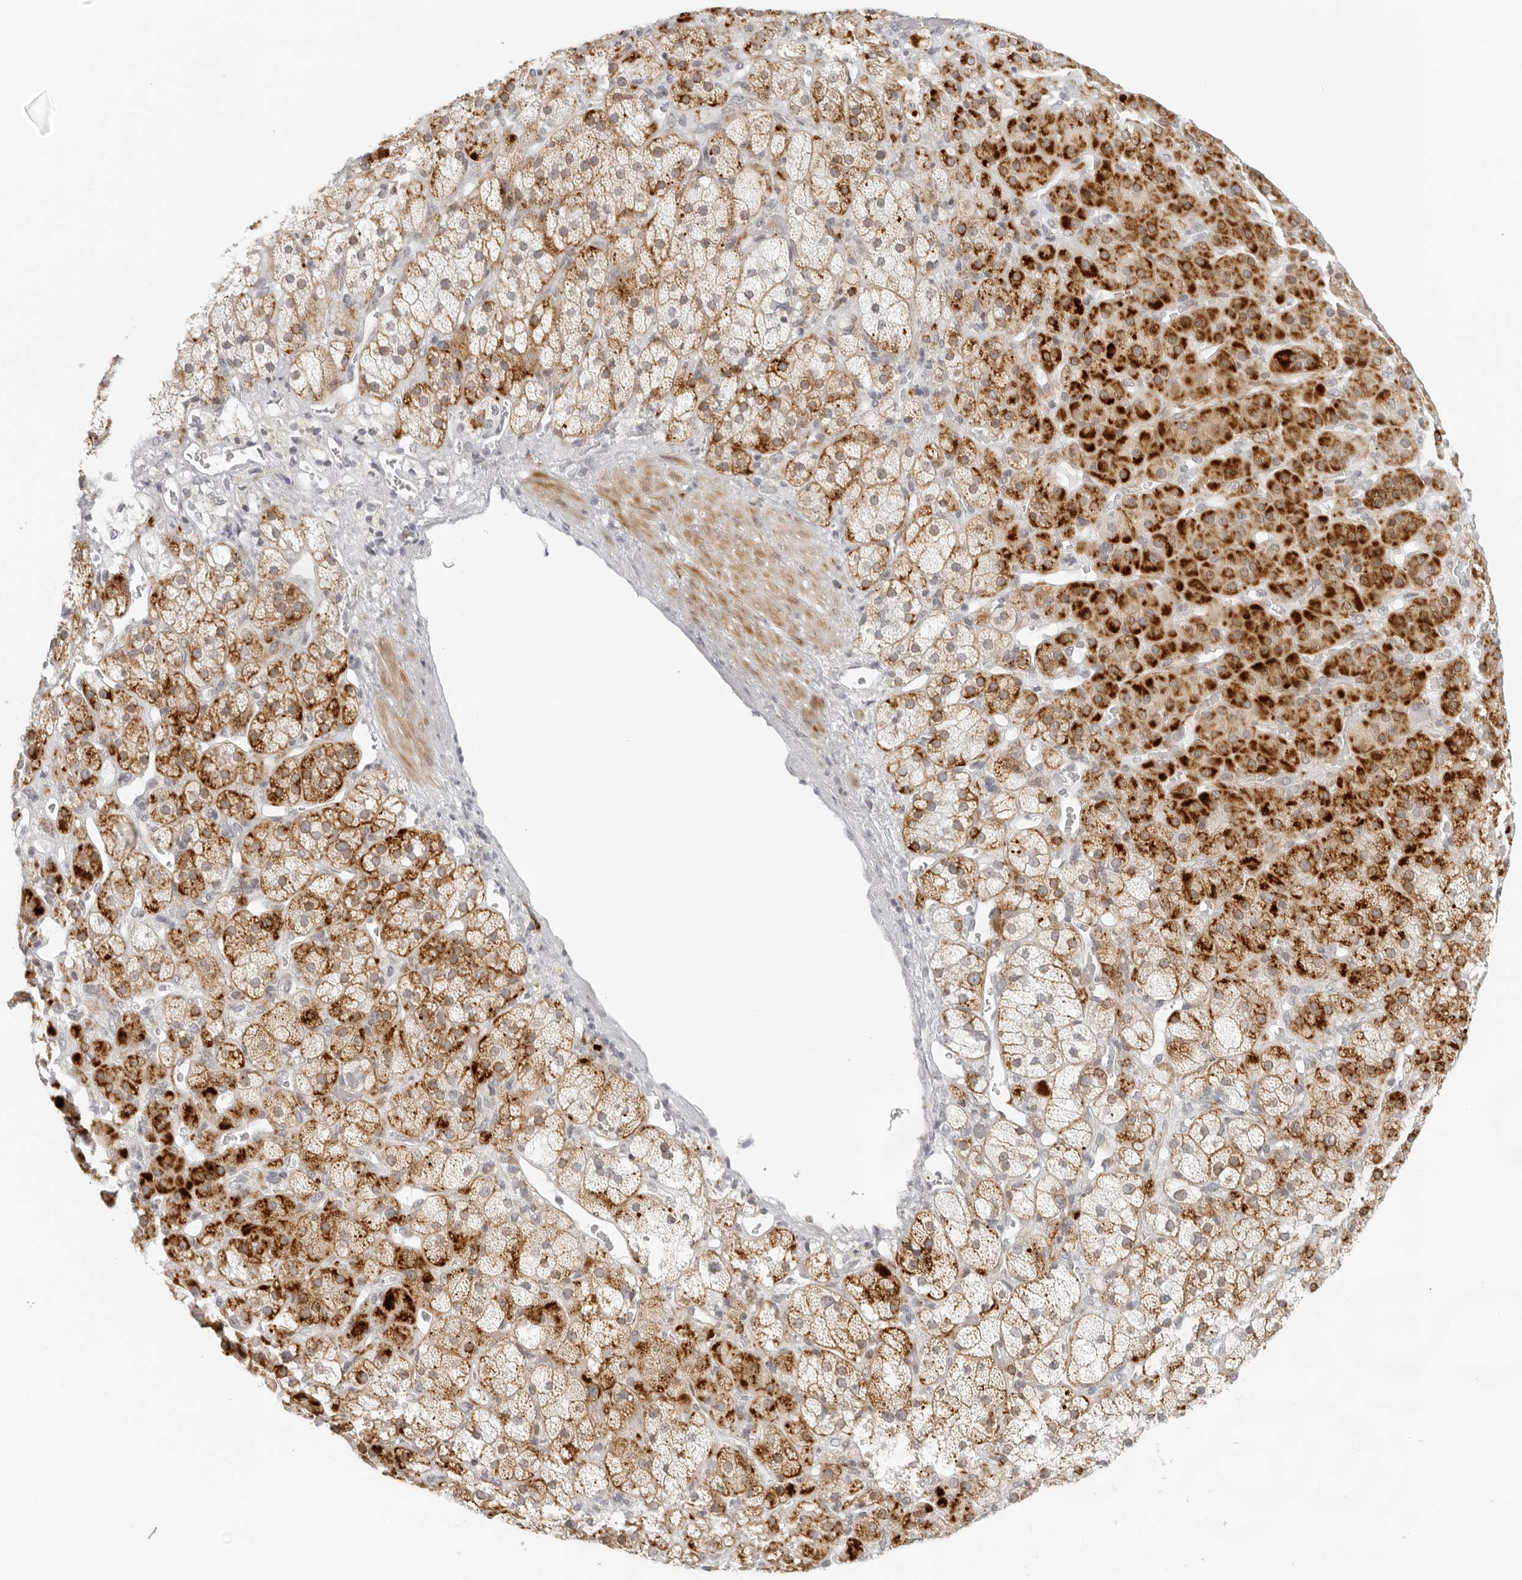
{"staining": {"intensity": "strong", "quantity": "25%-75%", "location": "cytoplasmic/membranous"}, "tissue": "adrenal gland", "cell_type": "Glandular cells", "image_type": "normal", "snomed": [{"axis": "morphology", "description": "Normal tissue, NOS"}, {"axis": "topography", "description": "Adrenal gland"}], "caption": "A micrograph showing strong cytoplasmic/membranous positivity in about 25%-75% of glandular cells in benign adrenal gland, as visualized by brown immunohistochemical staining.", "gene": "RPS6KC1", "patient": {"sex": "male", "age": 57}}